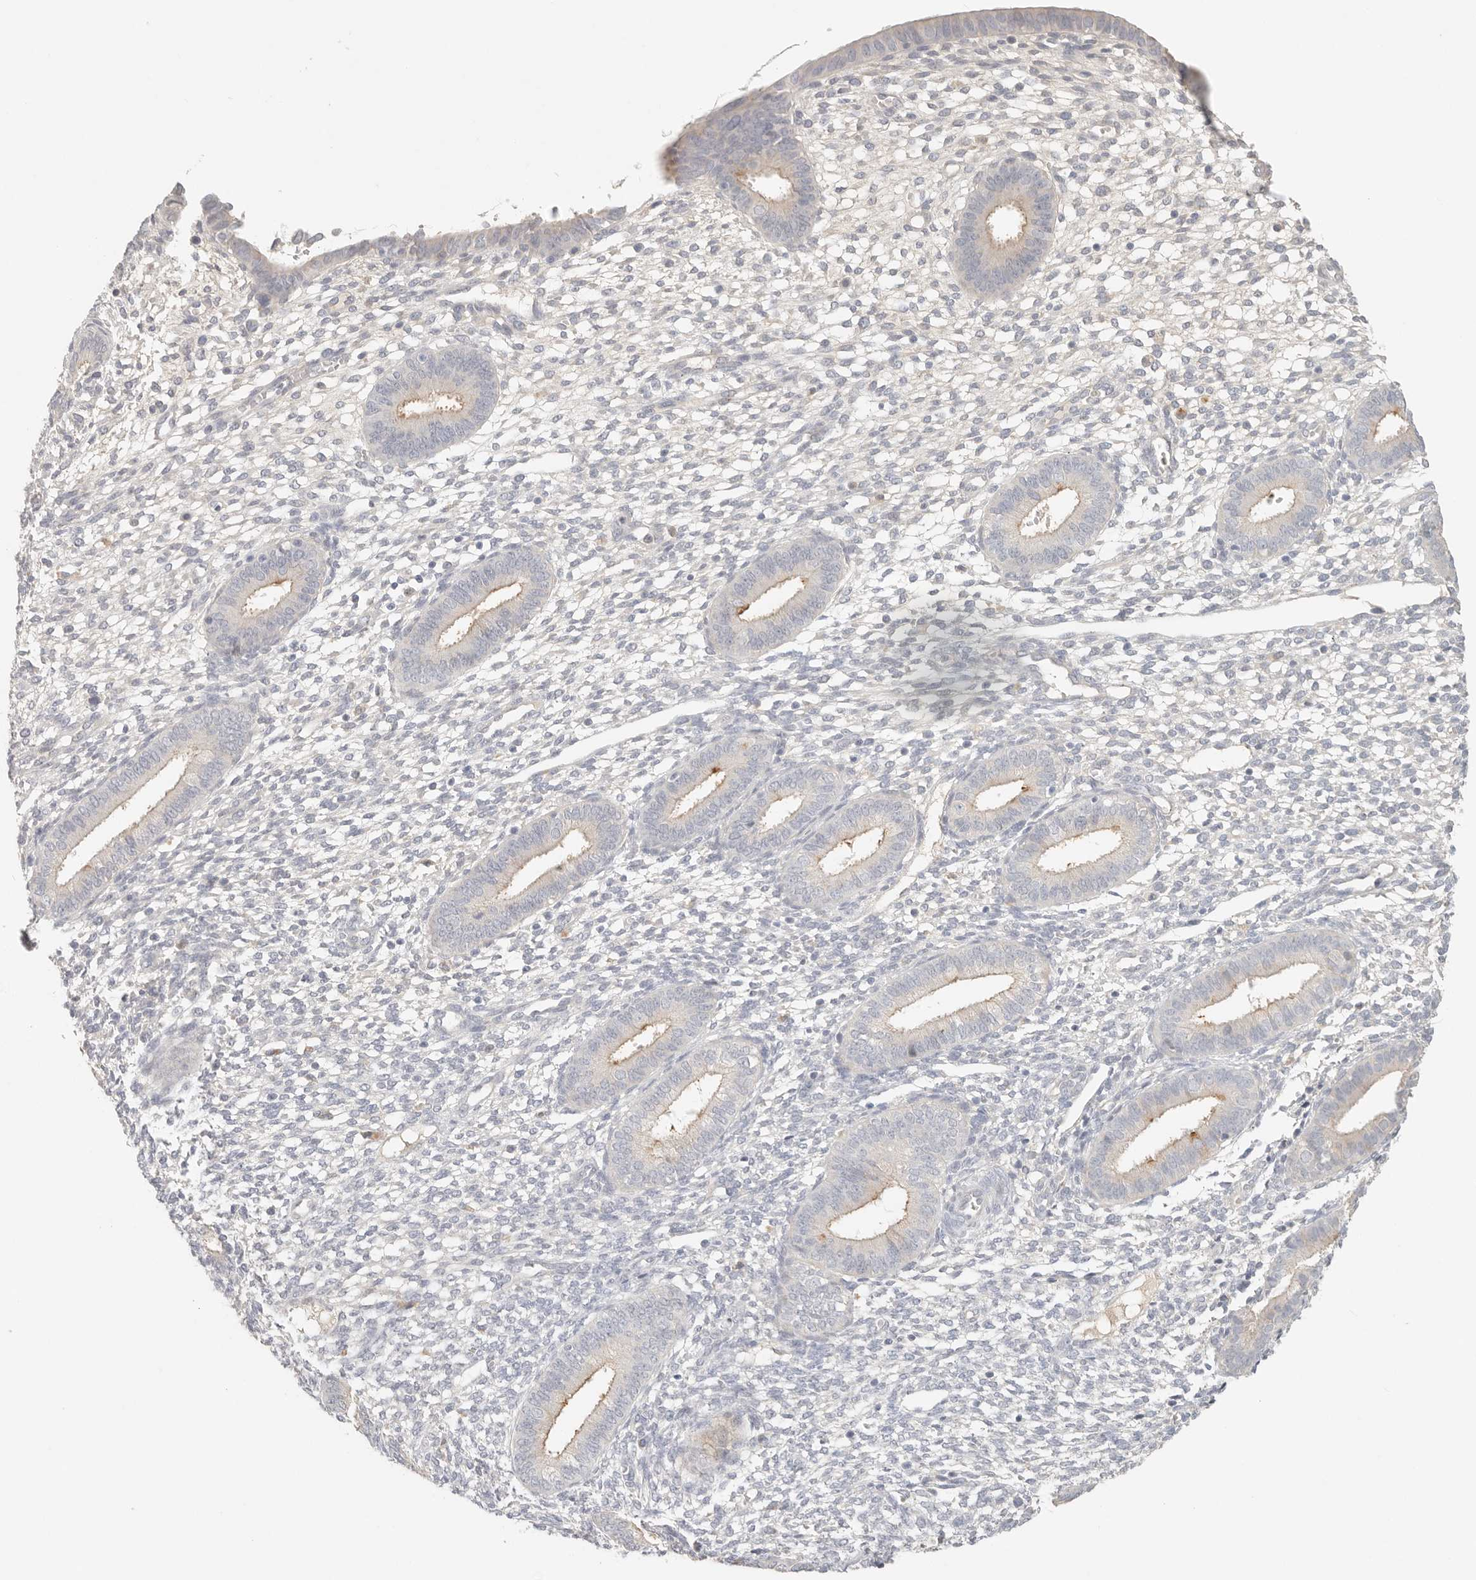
{"staining": {"intensity": "negative", "quantity": "none", "location": "none"}, "tissue": "endometrium", "cell_type": "Cells in endometrial stroma", "image_type": "normal", "snomed": [{"axis": "morphology", "description": "Normal tissue, NOS"}, {"axis": "topography", "description": "Endometrium"}], "caption": "Human endometrium stained for a protein using IHC shows no positivity in cells in endometrial stroma.", "gene": "CEP120", "patient": {"sex": "female", "age": 46}}